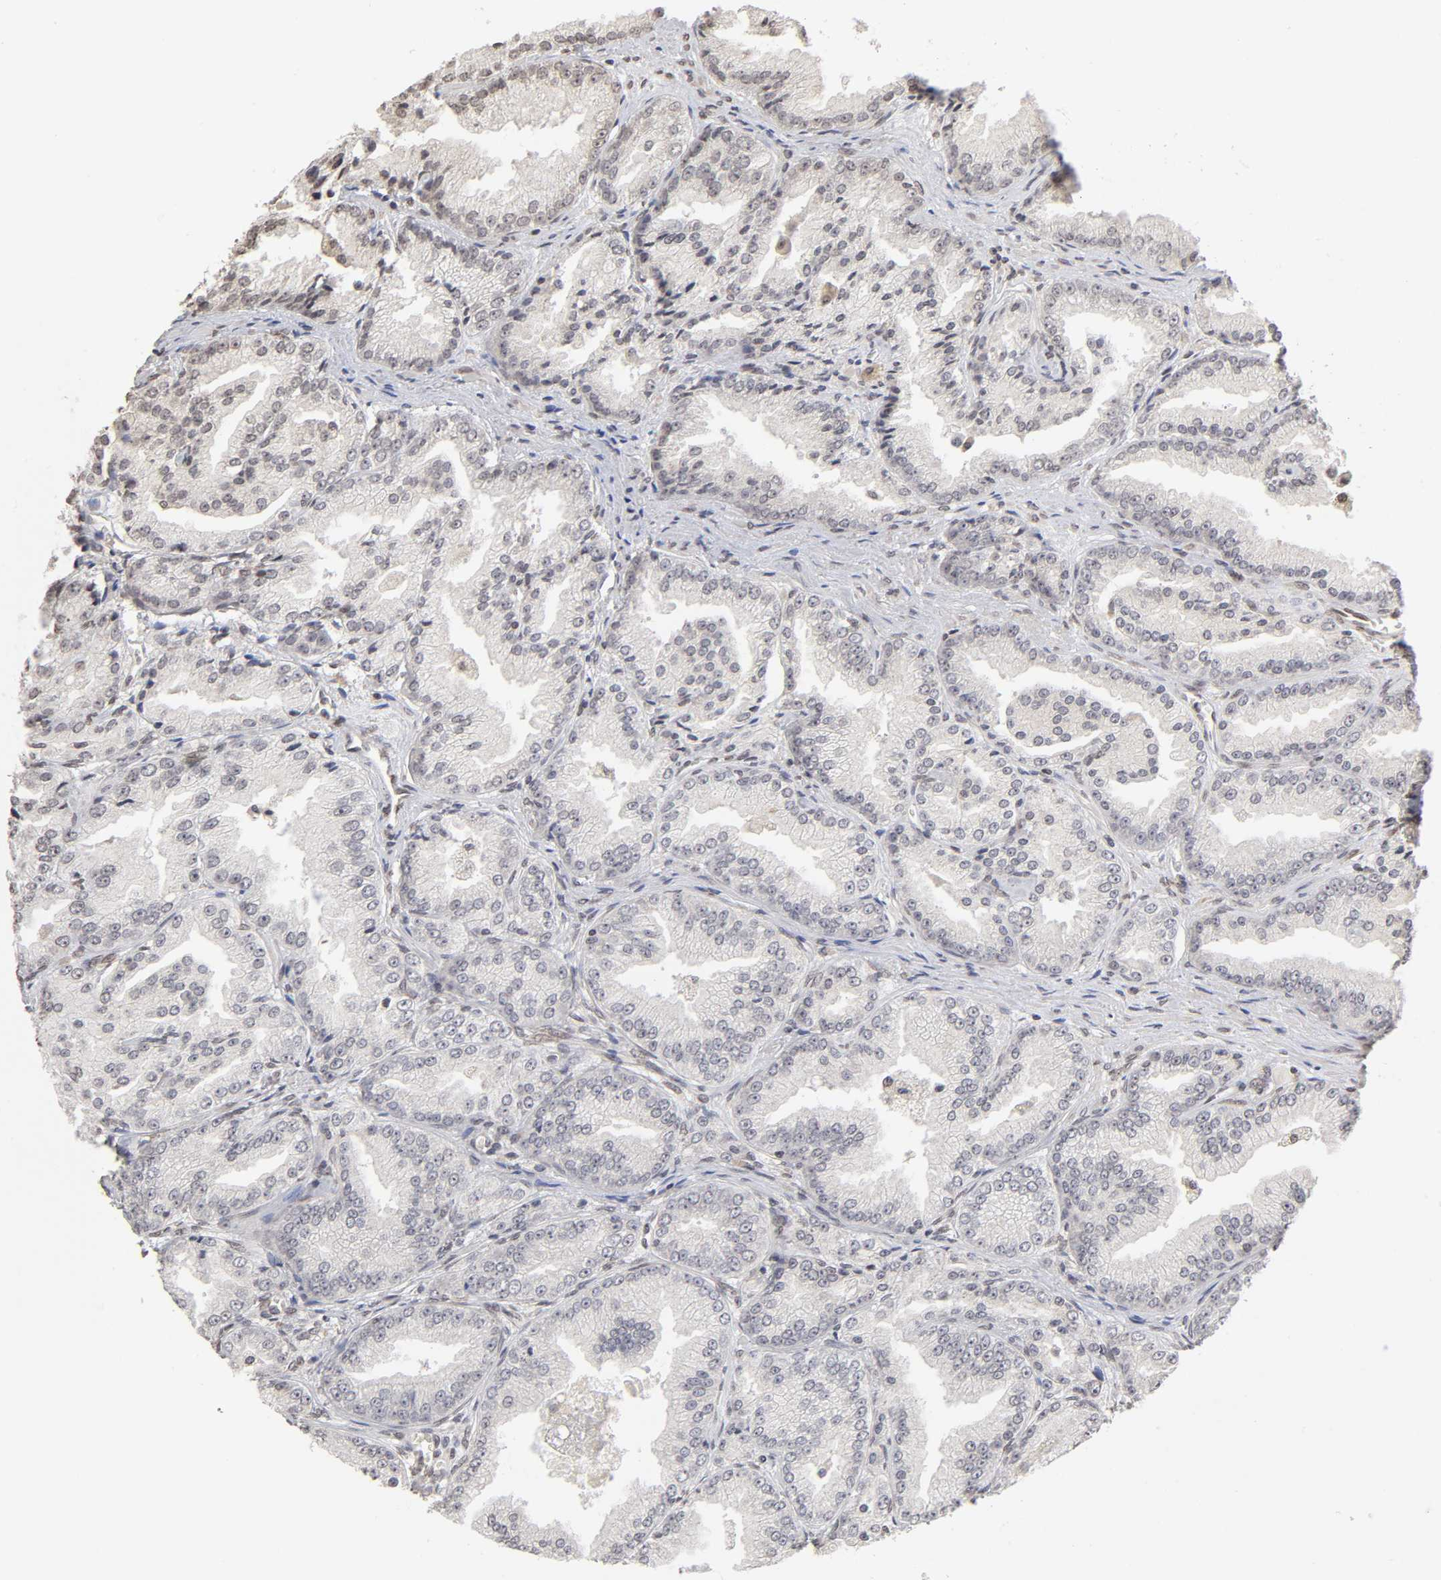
{"staining": {"intensity": "negative", "quantity": "none", "location": "none"}, "tissue": "prostate cancer", "cell_type": "Tumor cells", "image_type": "cancer", "snomed": [{"axis": "morphology", "description": "Adenocarcinoma, High grade"}, {"axis": "topography", "description": "Prostate"}], "caption": "Immunohistochemical staining of human prostate cancer (adenocarcinoma (high-grade)) demonstrates no significant expression in tumor cells.", "gene": "MLLT6", "patient": {"sex": "male", "age": 61}}